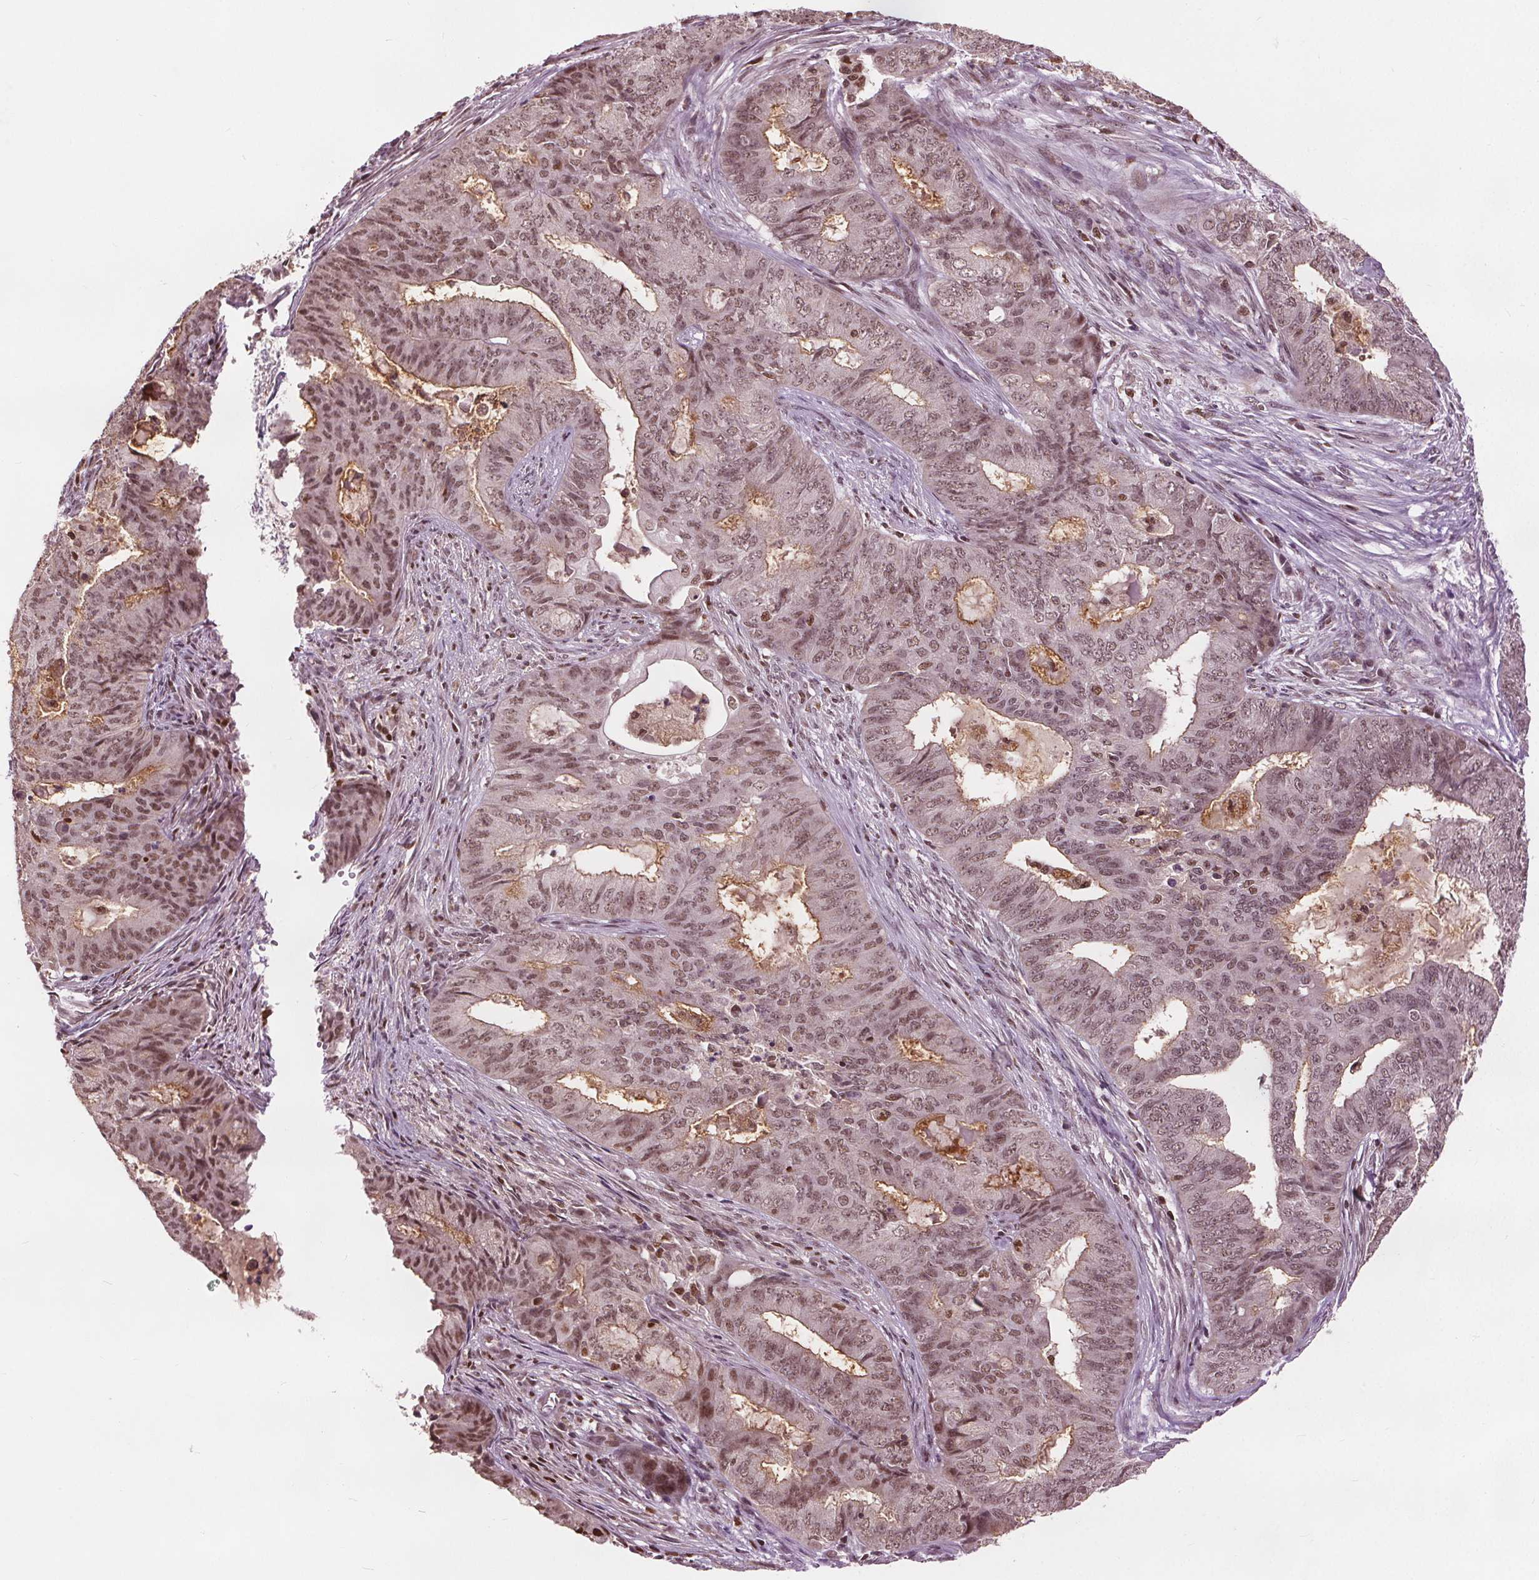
{"staining": {"intensity": "weak", "quantity": "25%-75%", "location": "cytoplasmic/membranous,nuclear"}, "tissue": "endometrial cancer", "cell_type": "Tumor cells", "image_type": "cancer", "snomed": [{"axis": "morphology", "description": "Adenocarcinoma, NOS"}, {"axis": "topography", "description": "Endometrium"}], "caption": "A histopathology image of adenocarcinoma (endometrial) stained for a protein exhibits weak cytoplasmic/membranous and nuclear brown staining in tumor cells. (Stains: DAB in brown, nuclei in blue, Microscopy: brightfield microscopy at high magnification).", "gene": "DDX11", "patient": {"sex": "female", "age": 62}}